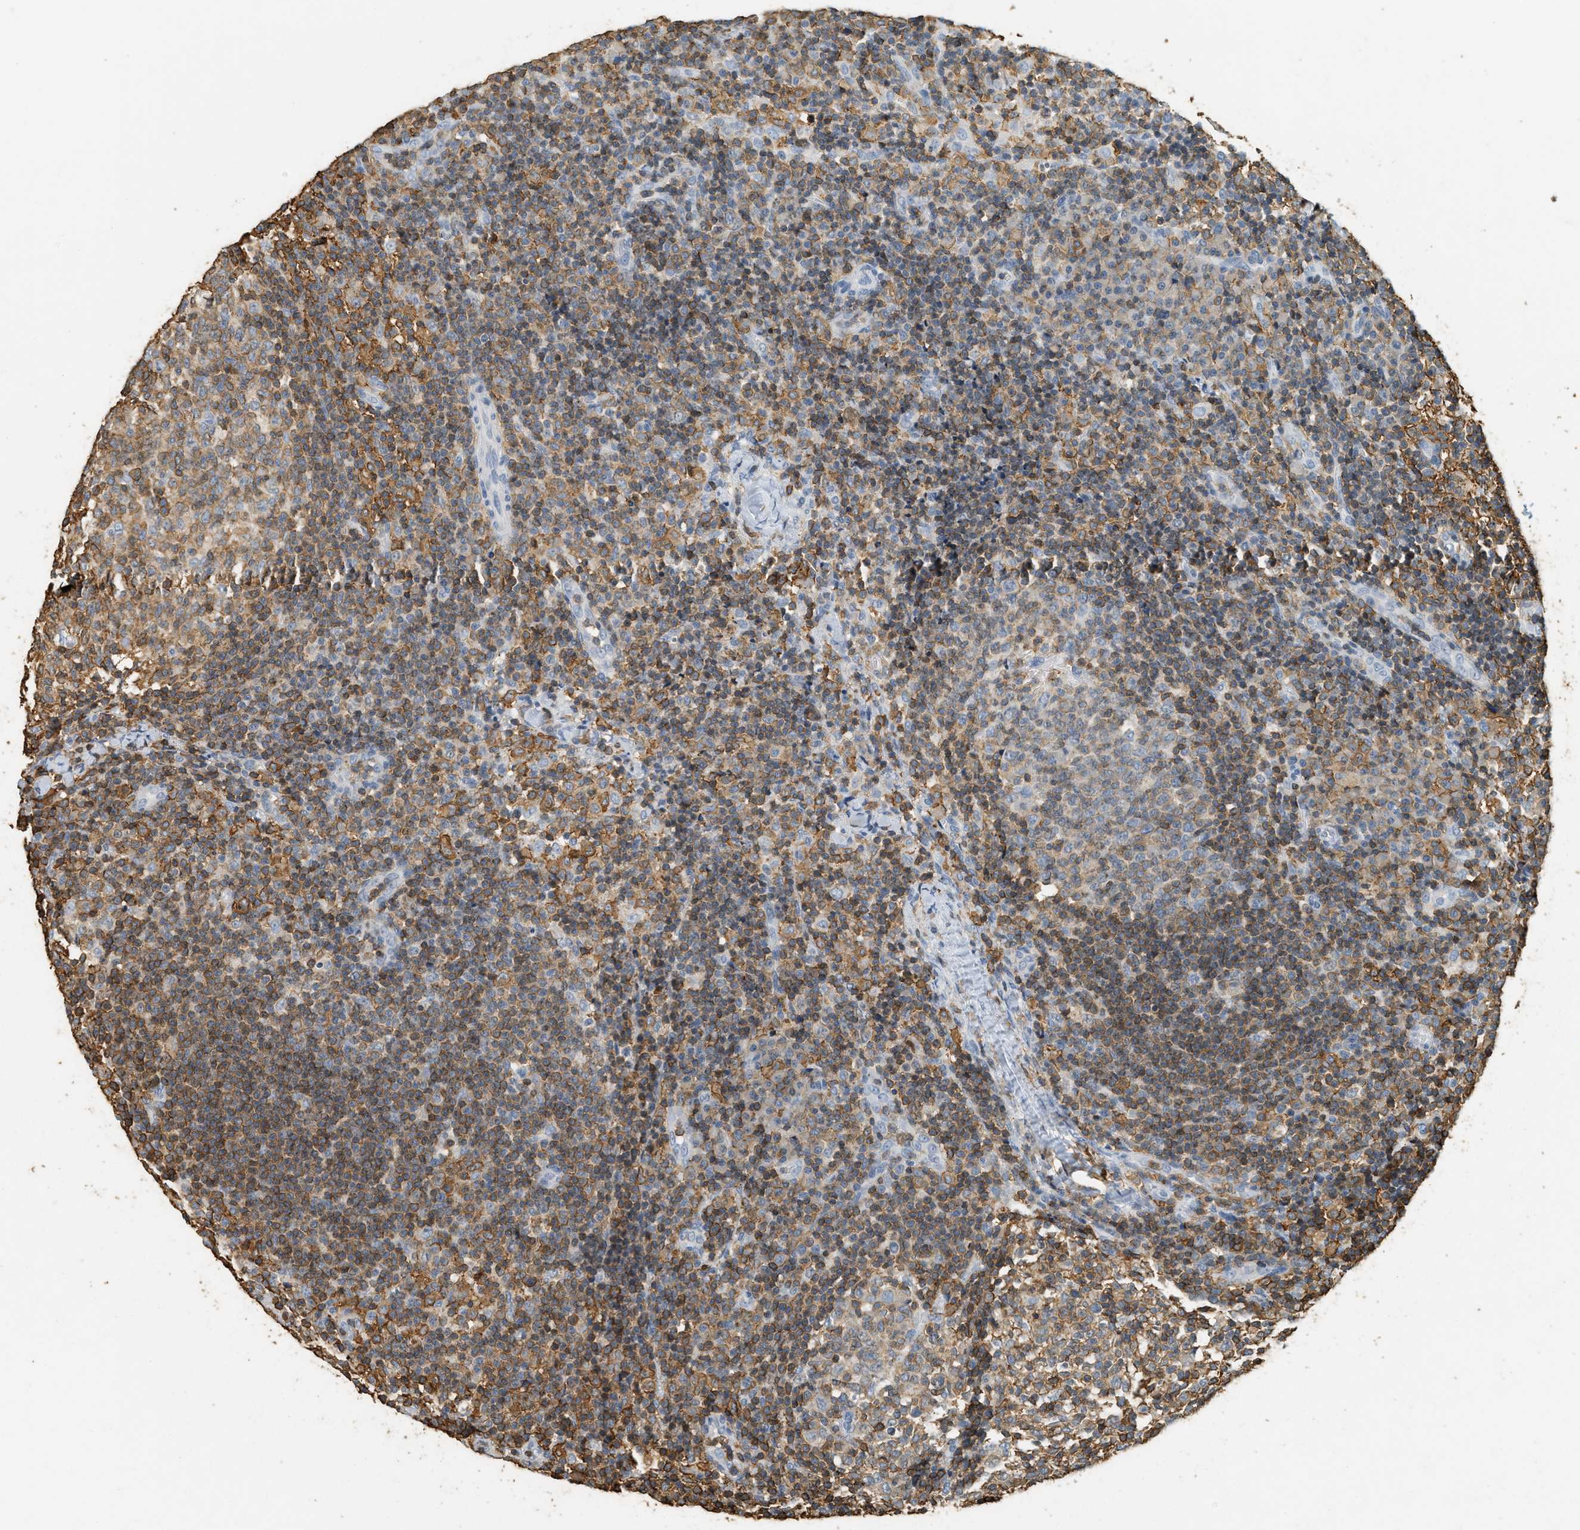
{"staining": {"intensity": "moderate", "quantity": ">75%", "location": "cytoplasmic/membranous"}, "tissue": "lymph node", "cell_type": "Germinal center cells", "image_type": "normal", "snomed": [{"axis": "morphology", "description": "Normal tissue, NOS"}, {"axis": "morphology", "description": "Inflammation, NOS"}, {"axis": "topography", "description": "Lymph node"}], "caption": "Protein expression analysis of benign lymph node demonstrates moderate cytoplasmic/membranous positivity in approximately >75% of germinal center cells.", "gene": "LSP1", "patient": {"sex": "male", "age": 55}}